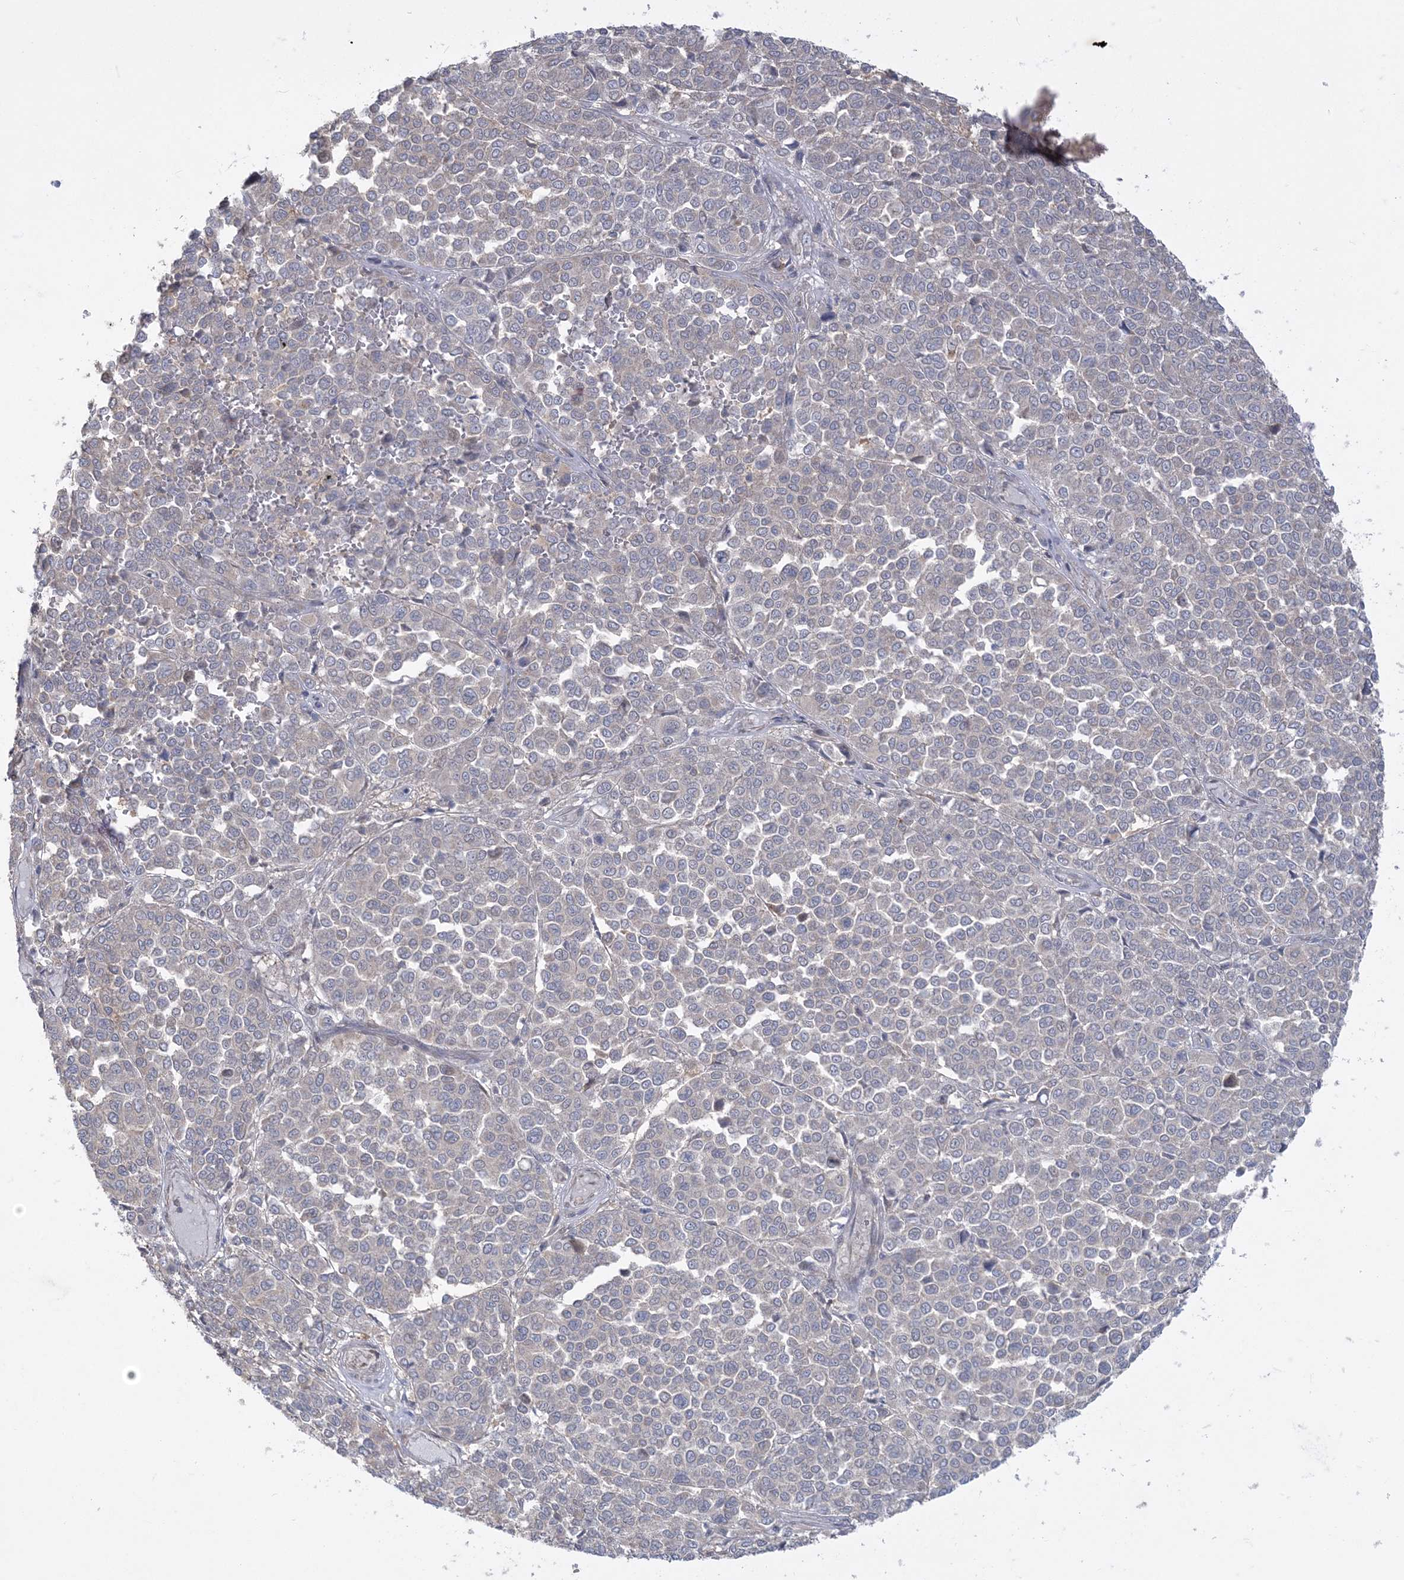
{"staining": {"intensity": "negative", "quantity": "none", "location": "none"}, "tissue": "melanoma", "cell_type": "Tumor cells", "image_type": "cancer", "snomed": [{"axis": "morphology", "description": "Malignant melanoma, Metastatic site"}, {"axis": "topography", "description": "Pancreas"}], "caption": "DAB (3,3'-diaminobenzidine) immunohistochemical staining of human melanoma demonstrates no significant positivity in tumor cells.", "gene": "ZC3H6", "patient": {"sex": "female", "age": 30}}